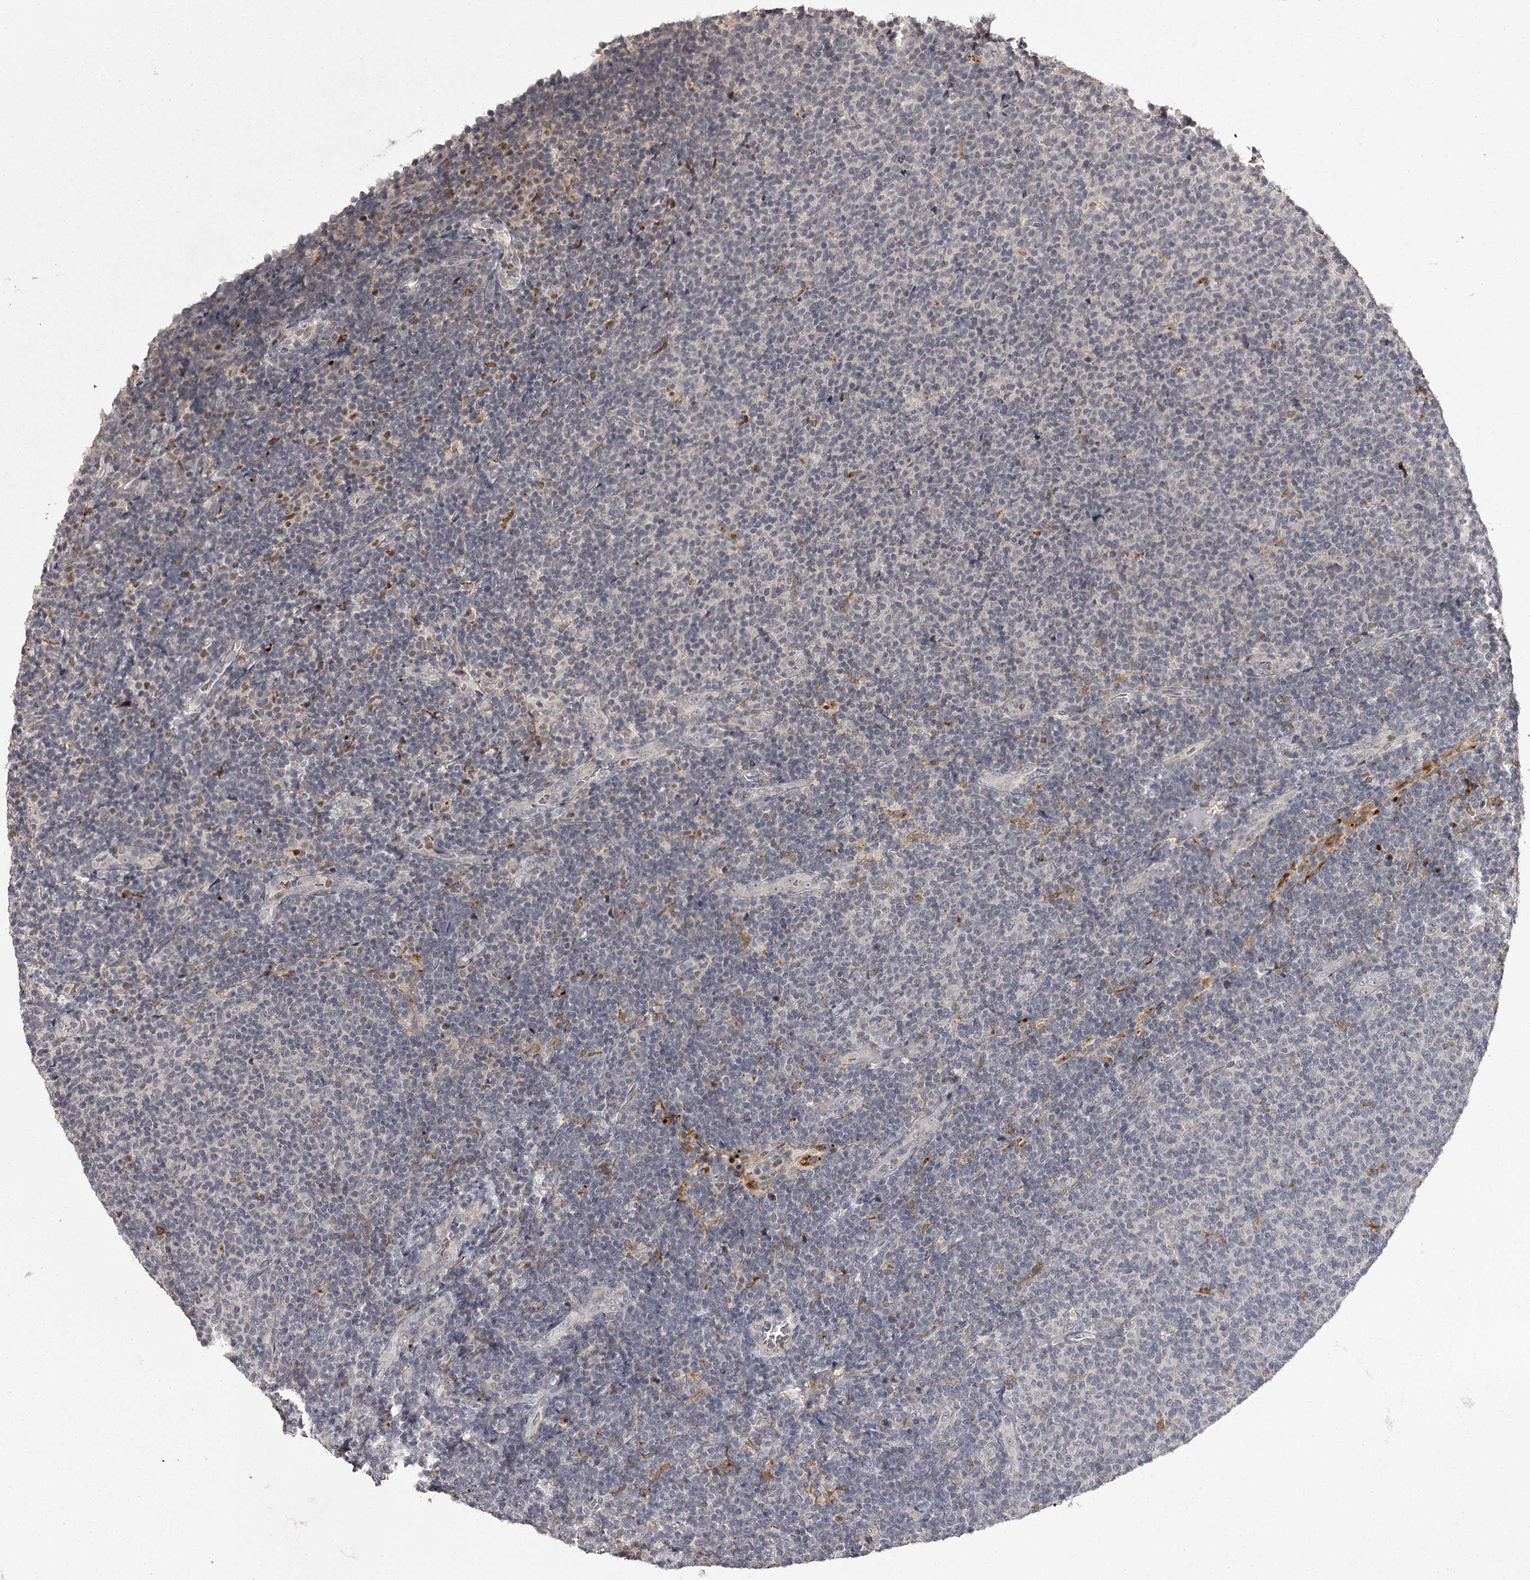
{"staining": {"intensity": "negative", "quantity": "none", "location": "none"}, "tissue": "lymphoma", "cell_type": "Tumor cells", "image_type": "cancer", "snomed": [{"axis": "morphology", "description": "Malignant lymphoma, non-Hodgkin's type, Low grade"}, {"axis": "topography", "description": "Lymph node"}], "caption": "This is an IHC image of low-grade malignant lymphoma, non-Hodgkin's type. There is no positivity in tumor cells.", "gene": "SLC32A1", "patient": {"sex": "male", "age": 66}}